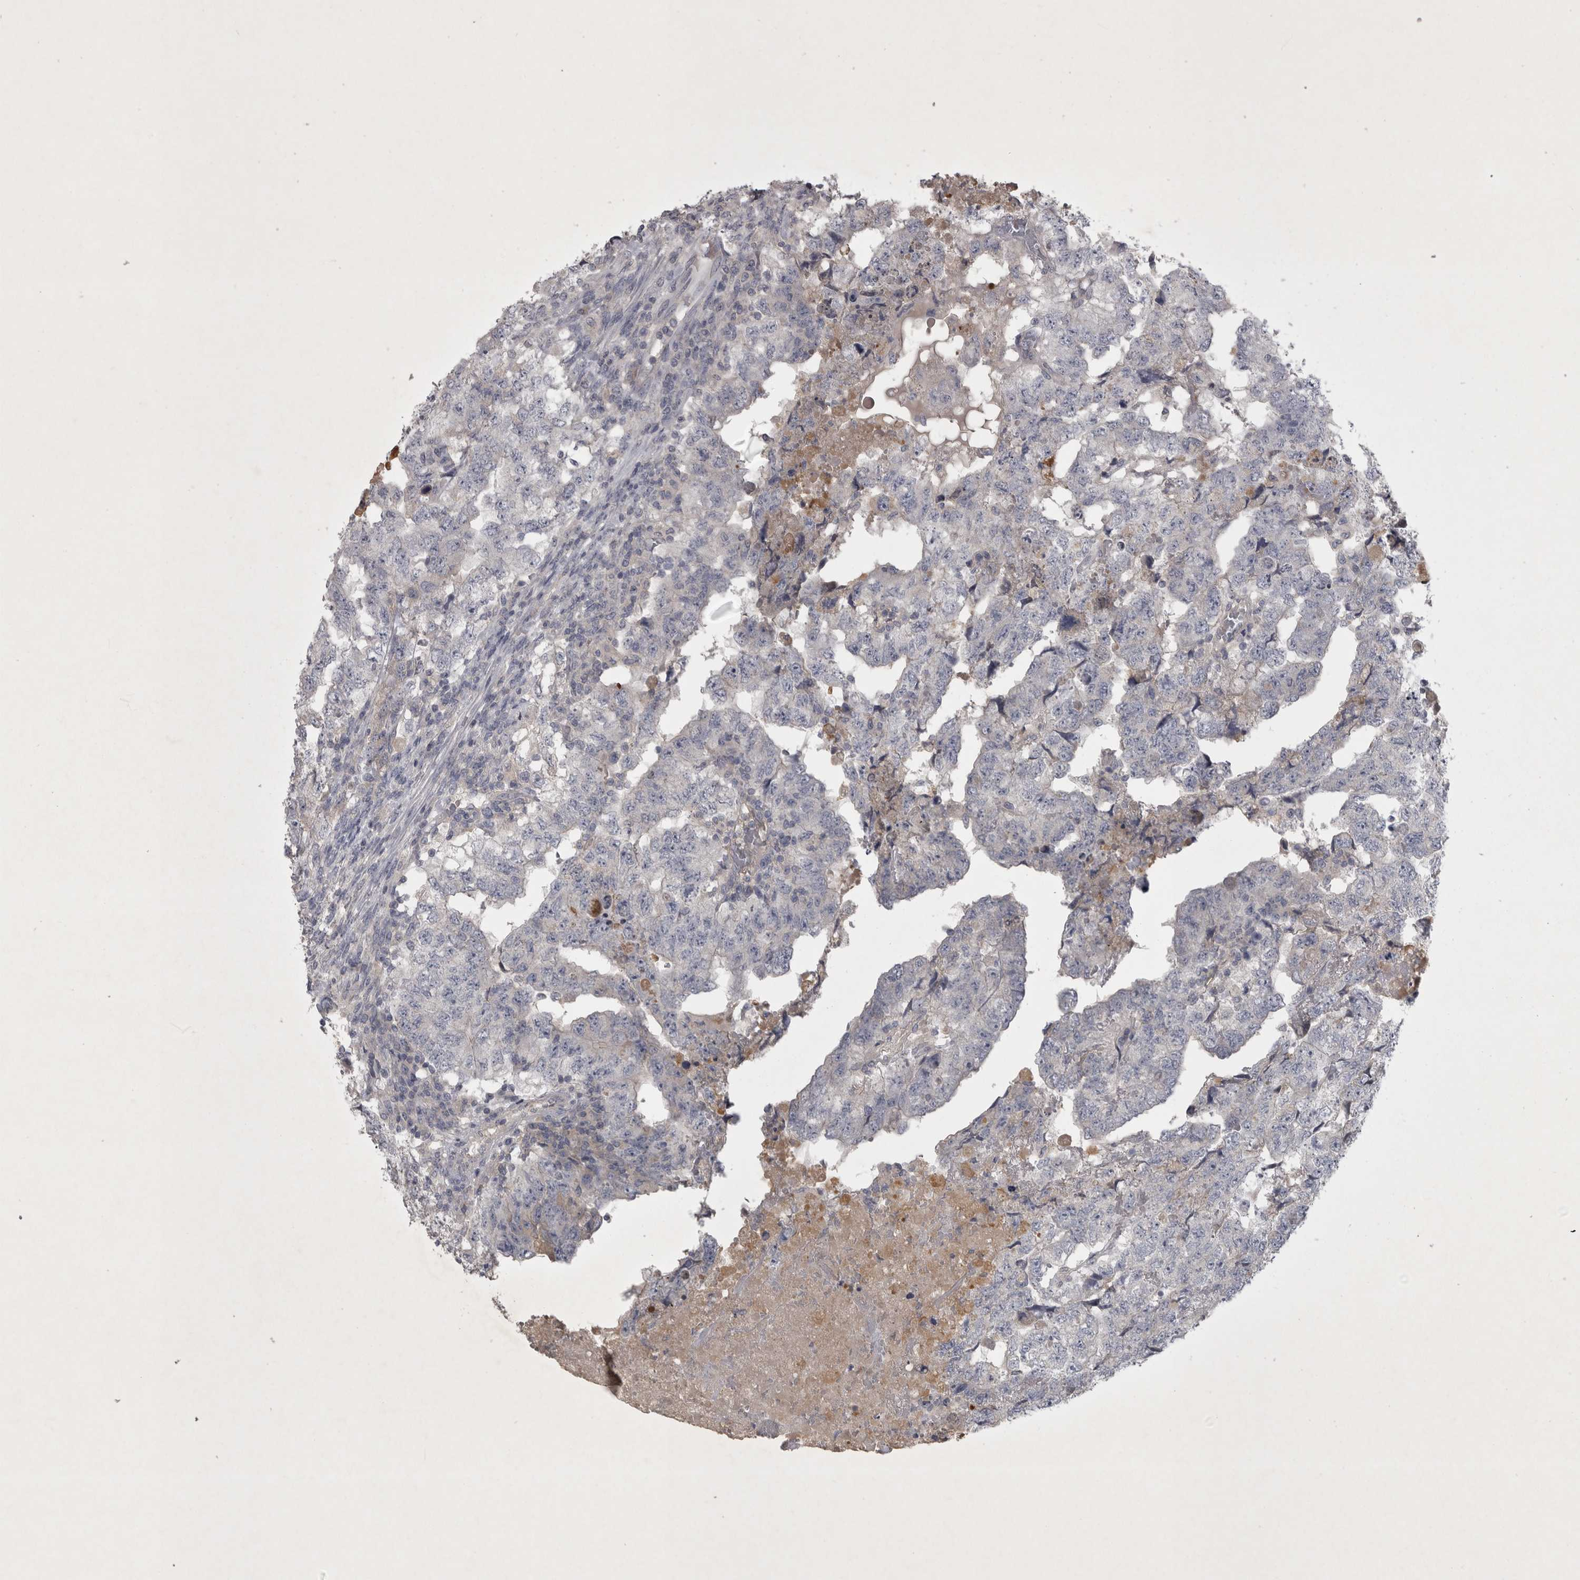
{"staining": {"intensity": "negative", "quantity": "none", "location": "none"}, "tissue": "testis cancer", "cell_type": "Tumor cells", "image_type": "cancer", "snomed": [{"axis": "morphology", "description": "Carcinoma, Embryonal, NOS"}, {"axis": "topography", "description": "Testis"}], "caption": "Immunohistochemistry (IHC) of human testis embryonal carcinoma exhibits no expression in tumor cells.", "gene": "ENPP7", "patient": {"sex": "male", "age": 36}}